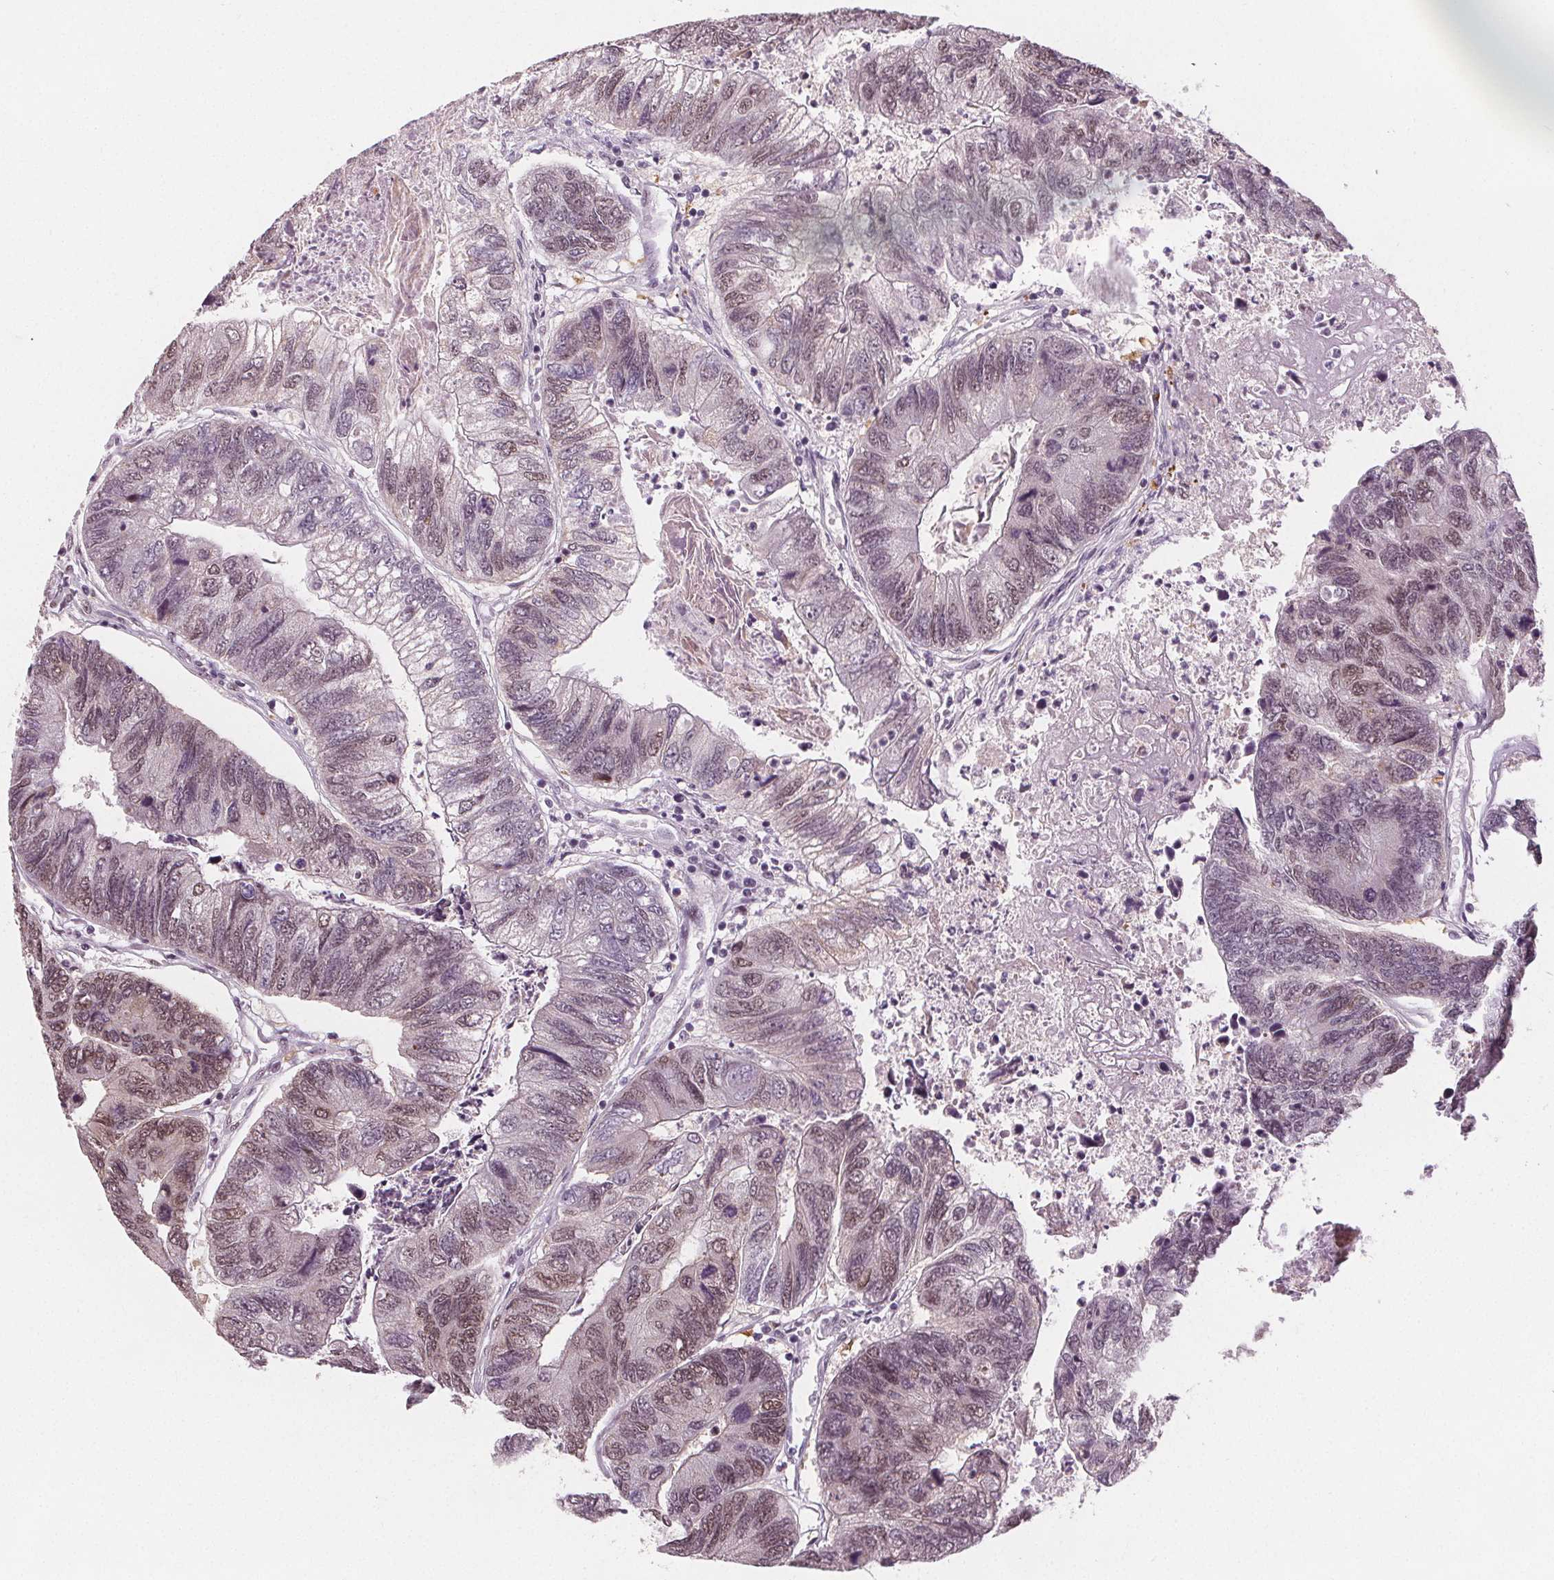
{"staining": {"intensity": "moderate", "quantity": "25%-75%", "location": "nuclear"}, "tissue": "colorectal cancer", "cell_type": "Tumor cells", "image_type": "cancer", "snomed": [{"axis": "morphology", "description": "Adenocarcinoma, NOS"}, {"axis": "topography", "description": "Colon"}], "caption": "IHC of colorectal adenocarcinoma shows medium levels of moderate nuclear expression in approximately 25%-75% of tumor cells.", "gene": "DPM2", "patient": {"sex": "female", "age": 67}}